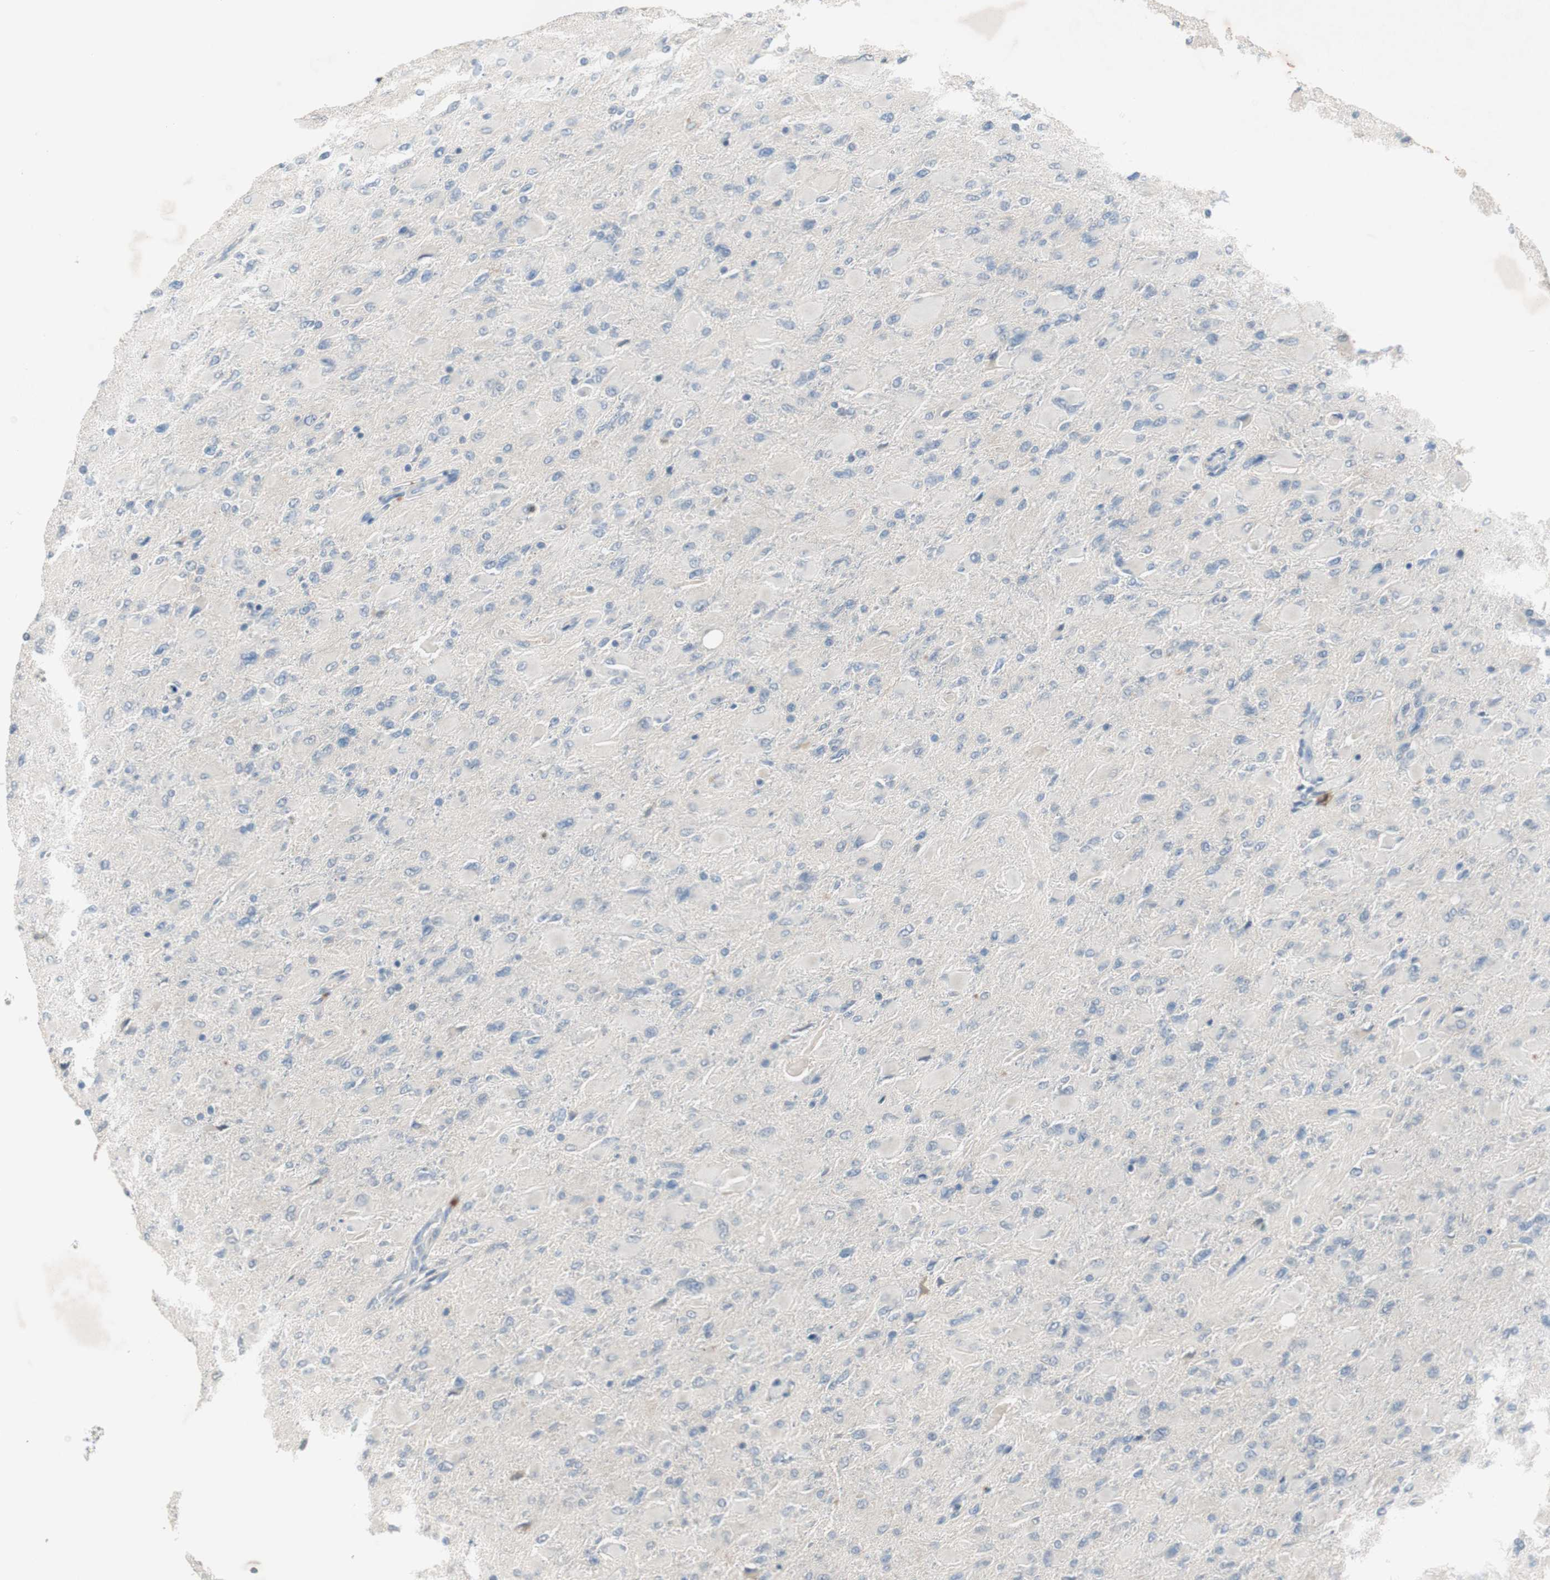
{"staining": {"intensity": "negative", "quantity": "none", "location": "none"}, "tissue": "glioma", "cell_type": "Tumor cells", "image_type": "cancer", "snomed": [{"axis": "morphology", "description": "Glioma, malignant, High grade"}, {"axis": "topography", "description": "Cerebral cortex"}], "caption": "Tumor cells are negative for protein expression in human glioma. (DAB (3,3'-diaminobenzidine) immunohistochemistry with hematoxylin counter stain).", "gene": "COL12A1", "patient": {"sex": "female", "age": 36}}